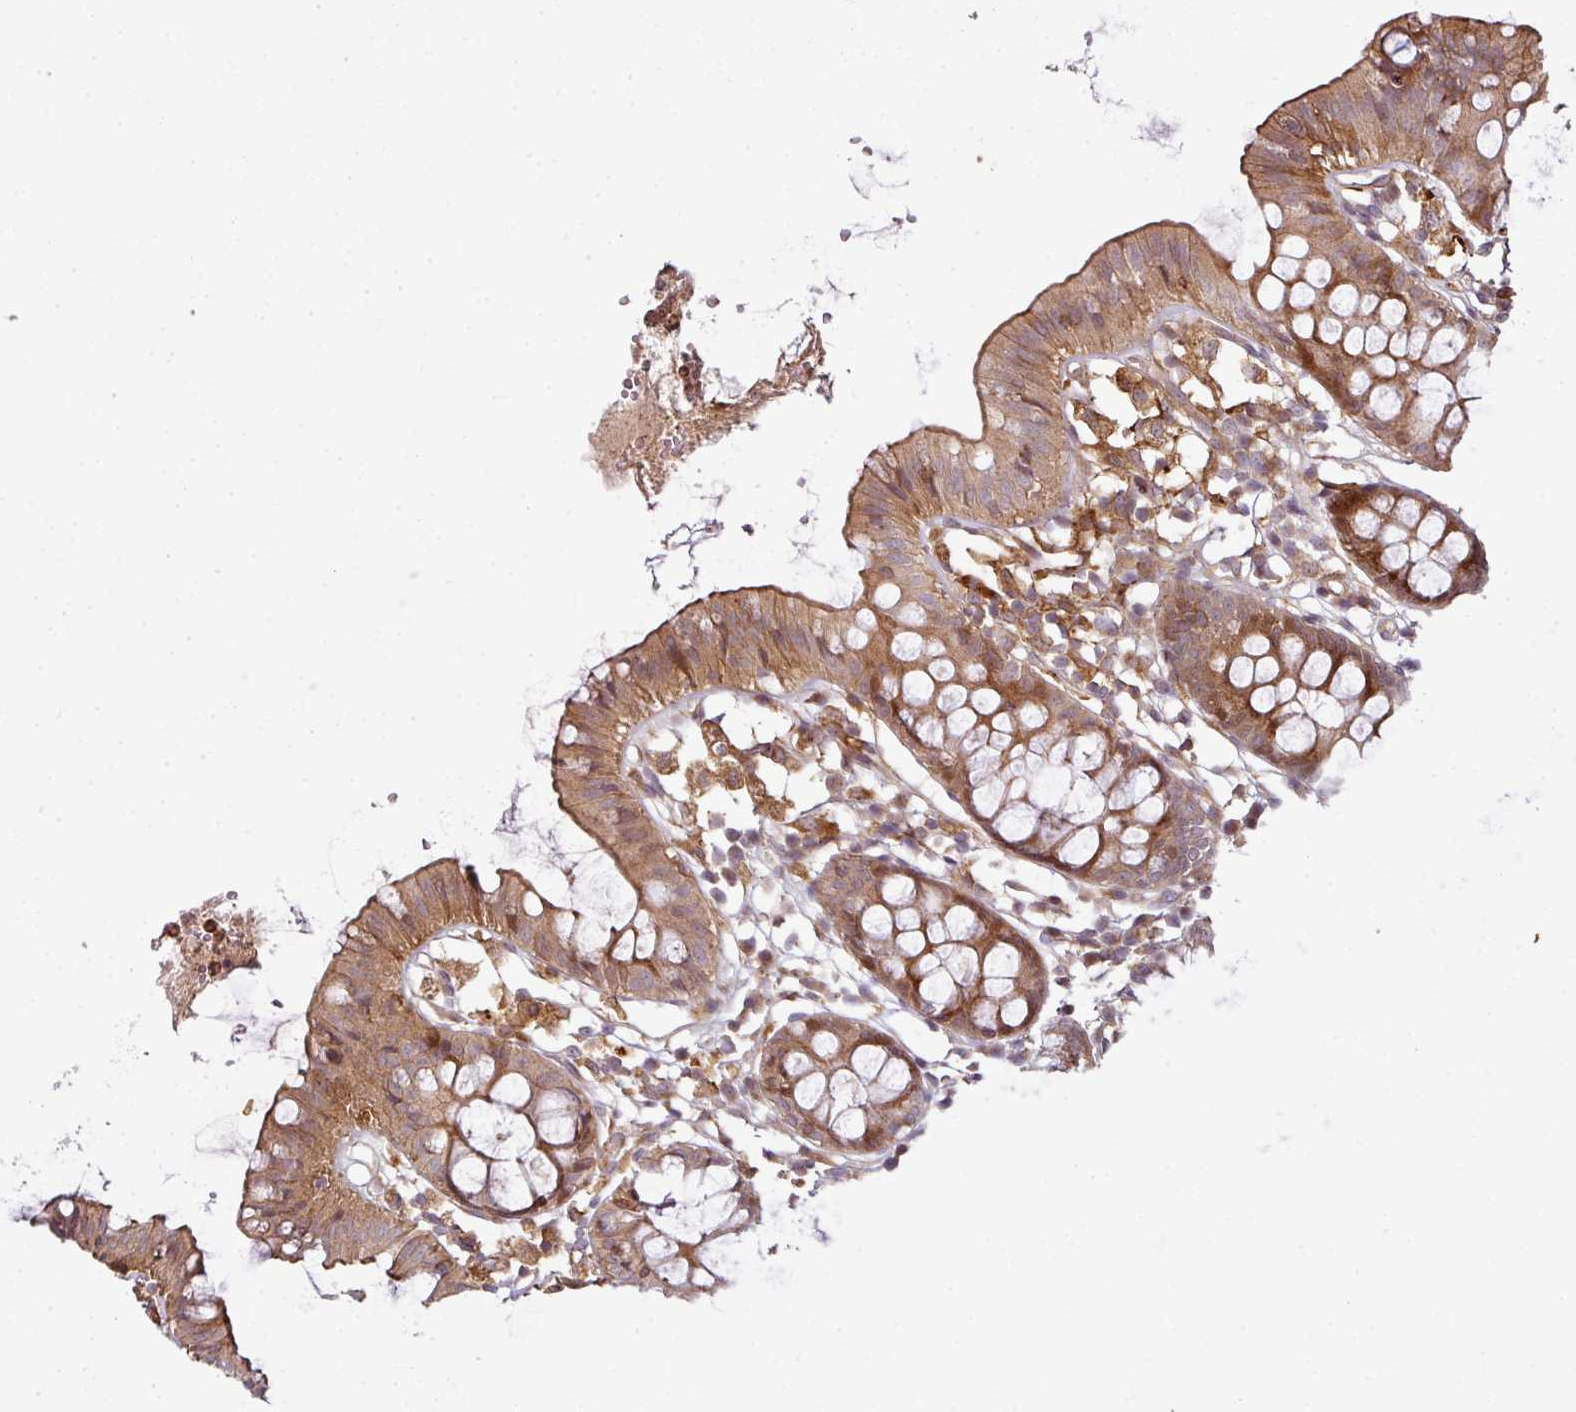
{"staining": {"intensity": "moderate", "quantity": ">75%", "location": "cytoplasmic/membranous"}, "tissue": "colon", "cell_type": "Endothelial cells", "image_type": "normal", "snomed": [{"axis": "morphology", "description": "Normal tissue, NOS"}, {"axis": "topography", "description": "Colon"}], "caption": "Endothelial cells show medium levels of moderate cytoplasmic/membranous staining in approximately >75% of cells in normal human colon.", "gene": "ATAT1", "patient": {"sex": "female", "age": 84}}